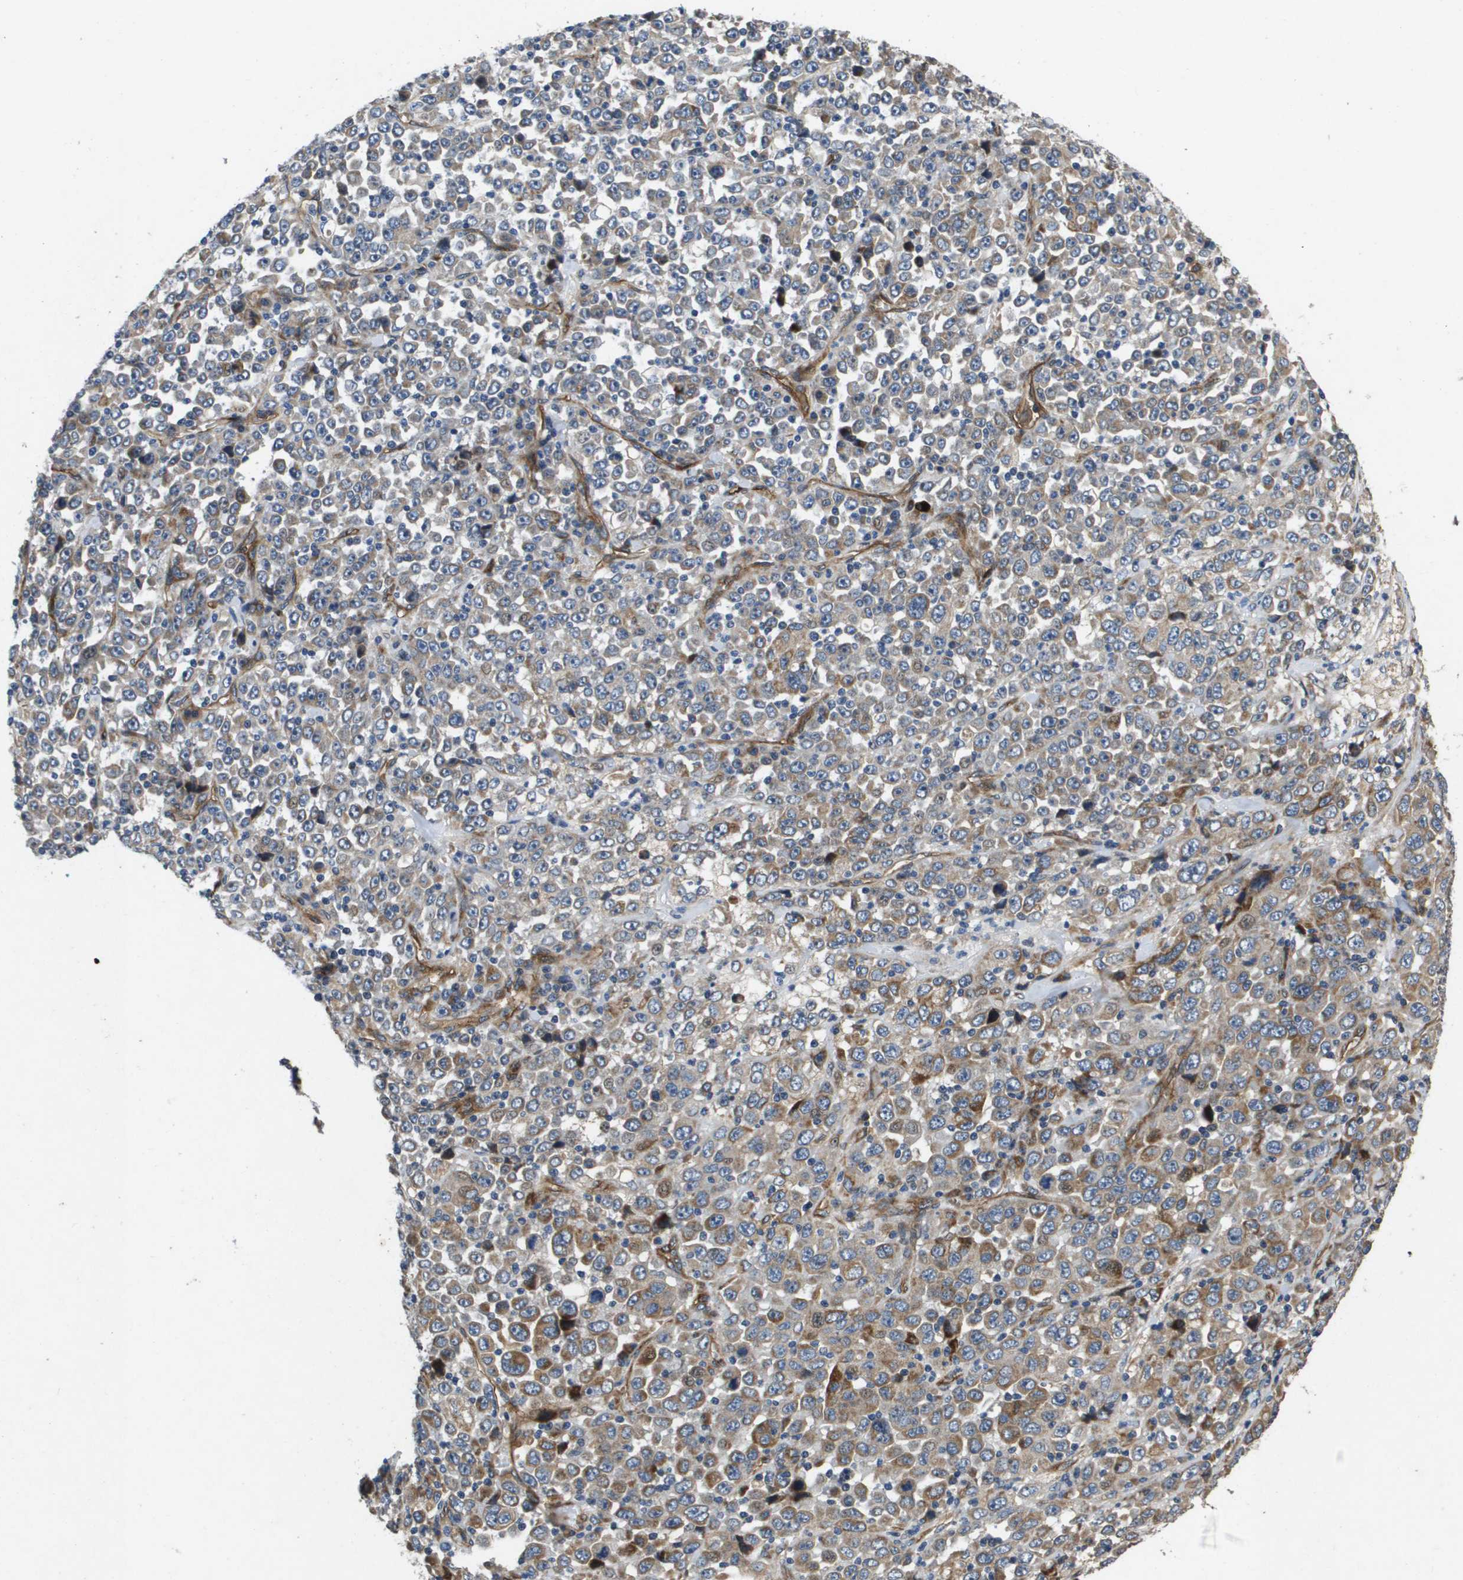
{"staining": {"intensity": "weak", "quantity": "25%-75%", "location": "cytoplasmic/membranous"}, "tissue": "stomach cancer", "cell_type": "Tumor cells", "image_type": "cancer", "snomed": [{"axis": "morphology", "description": "Normal tissue, NOS"}, {"axis": "morphology", "description": "Adenocarcinoma, NOS"}, {"axis": "topography", "description": "Stomach, upper"}, {"axis": "topography", "description": "Stomach"}], "caption": "This is a histology image of IHC staining of adenocarcinoma (stomach), which shows weak staining in the cytoplasmic/membranous of tumor cells.", "gene": "ENTPD2", "patient": {"sex": "male", "age": 59}}